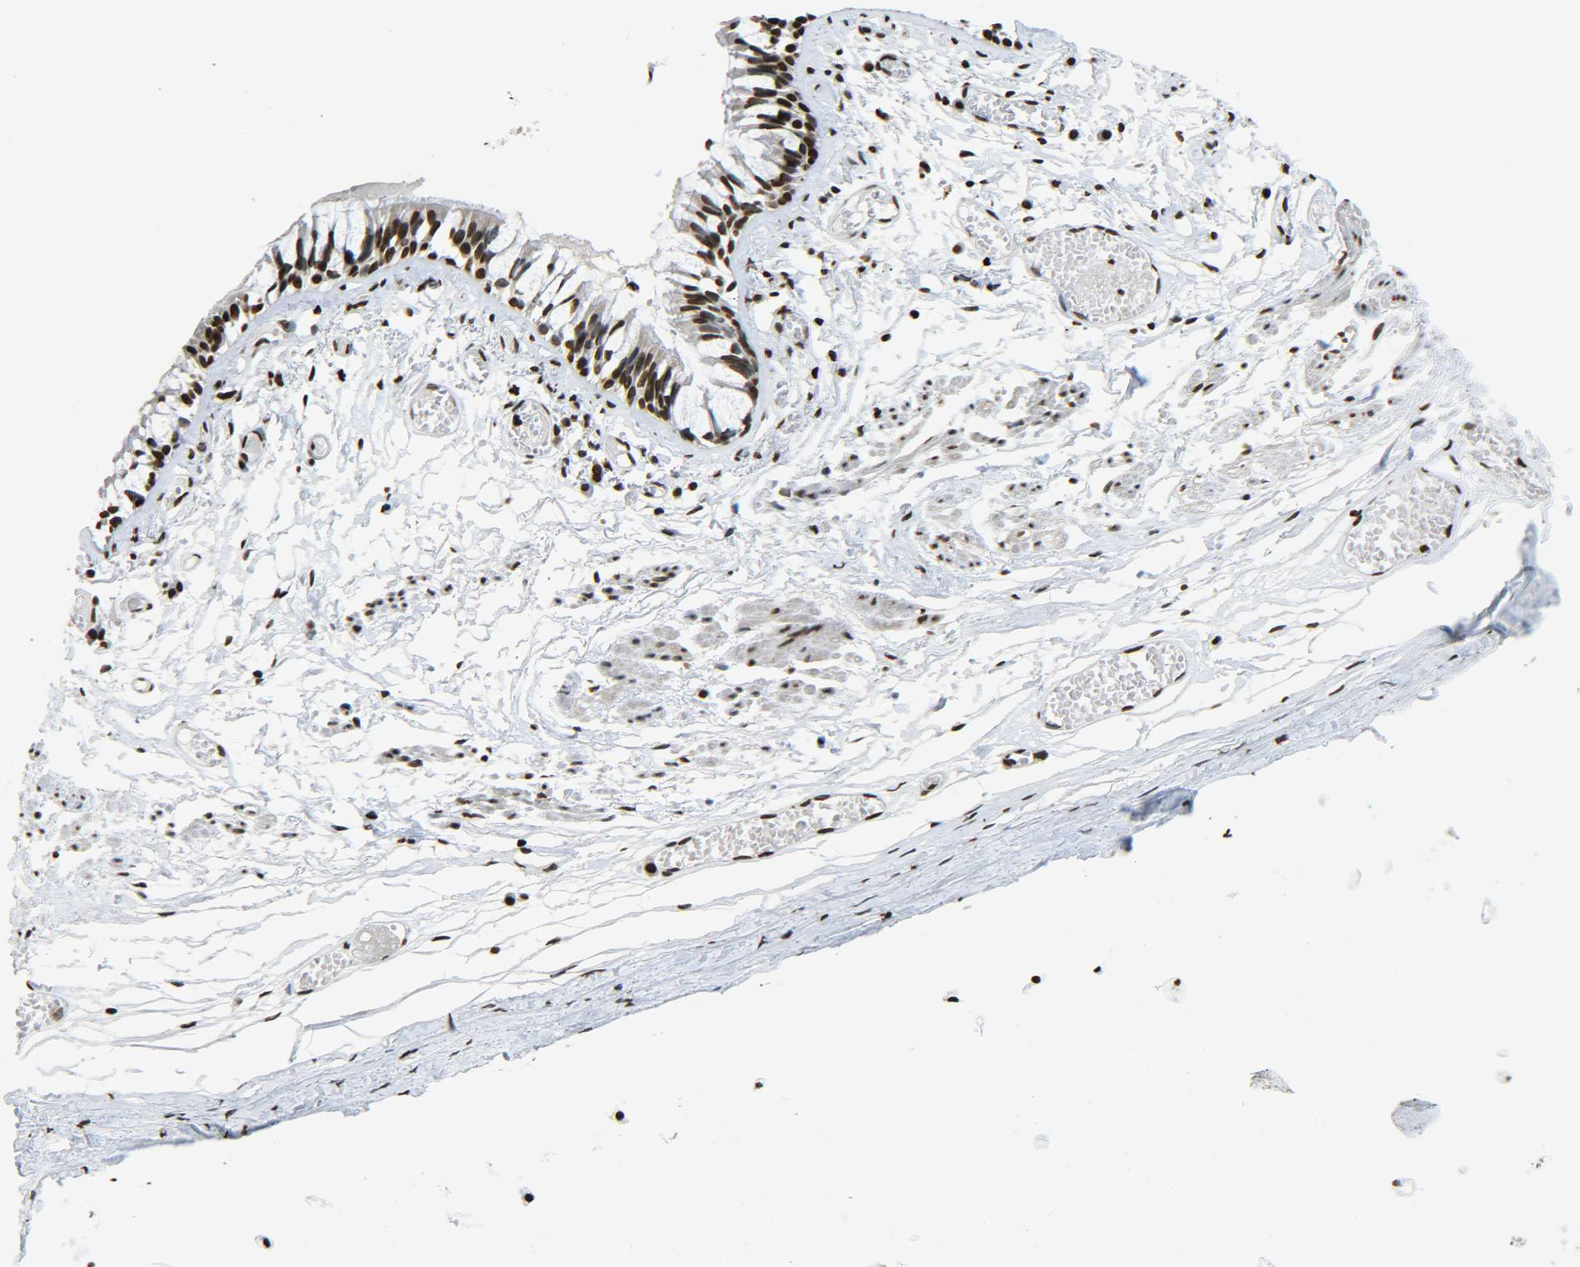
{"staining": {"intensity": "strong", "quantity": ">75%", "location": "nuclear"}, "tissue": "bronchus", "cell_type": "Respiratory epithelial cells", "image_type": "normal", "snomed": [{"axis": "morphology", "description": "Normal tissue, NOS"}, {"axis": "morphology", "description": "Inflammation, NOS"}, {"axis": "topography", "description": "Cartilage tissue"}, {"axis": "topography", "description": "Lung"}], "caption": "Protein analysis of benign bronchus exhibits strong nuclear expression in approximately >75% of respiratory epithelial cells. The staining was performed using DAB (3,3'-diaminobenzidine), with brown indicating positive protein expression. Nuclei are stained blue with hematoxylin.", "gene": "H4C16", "patient": {"sex": "male", "age": 71}}